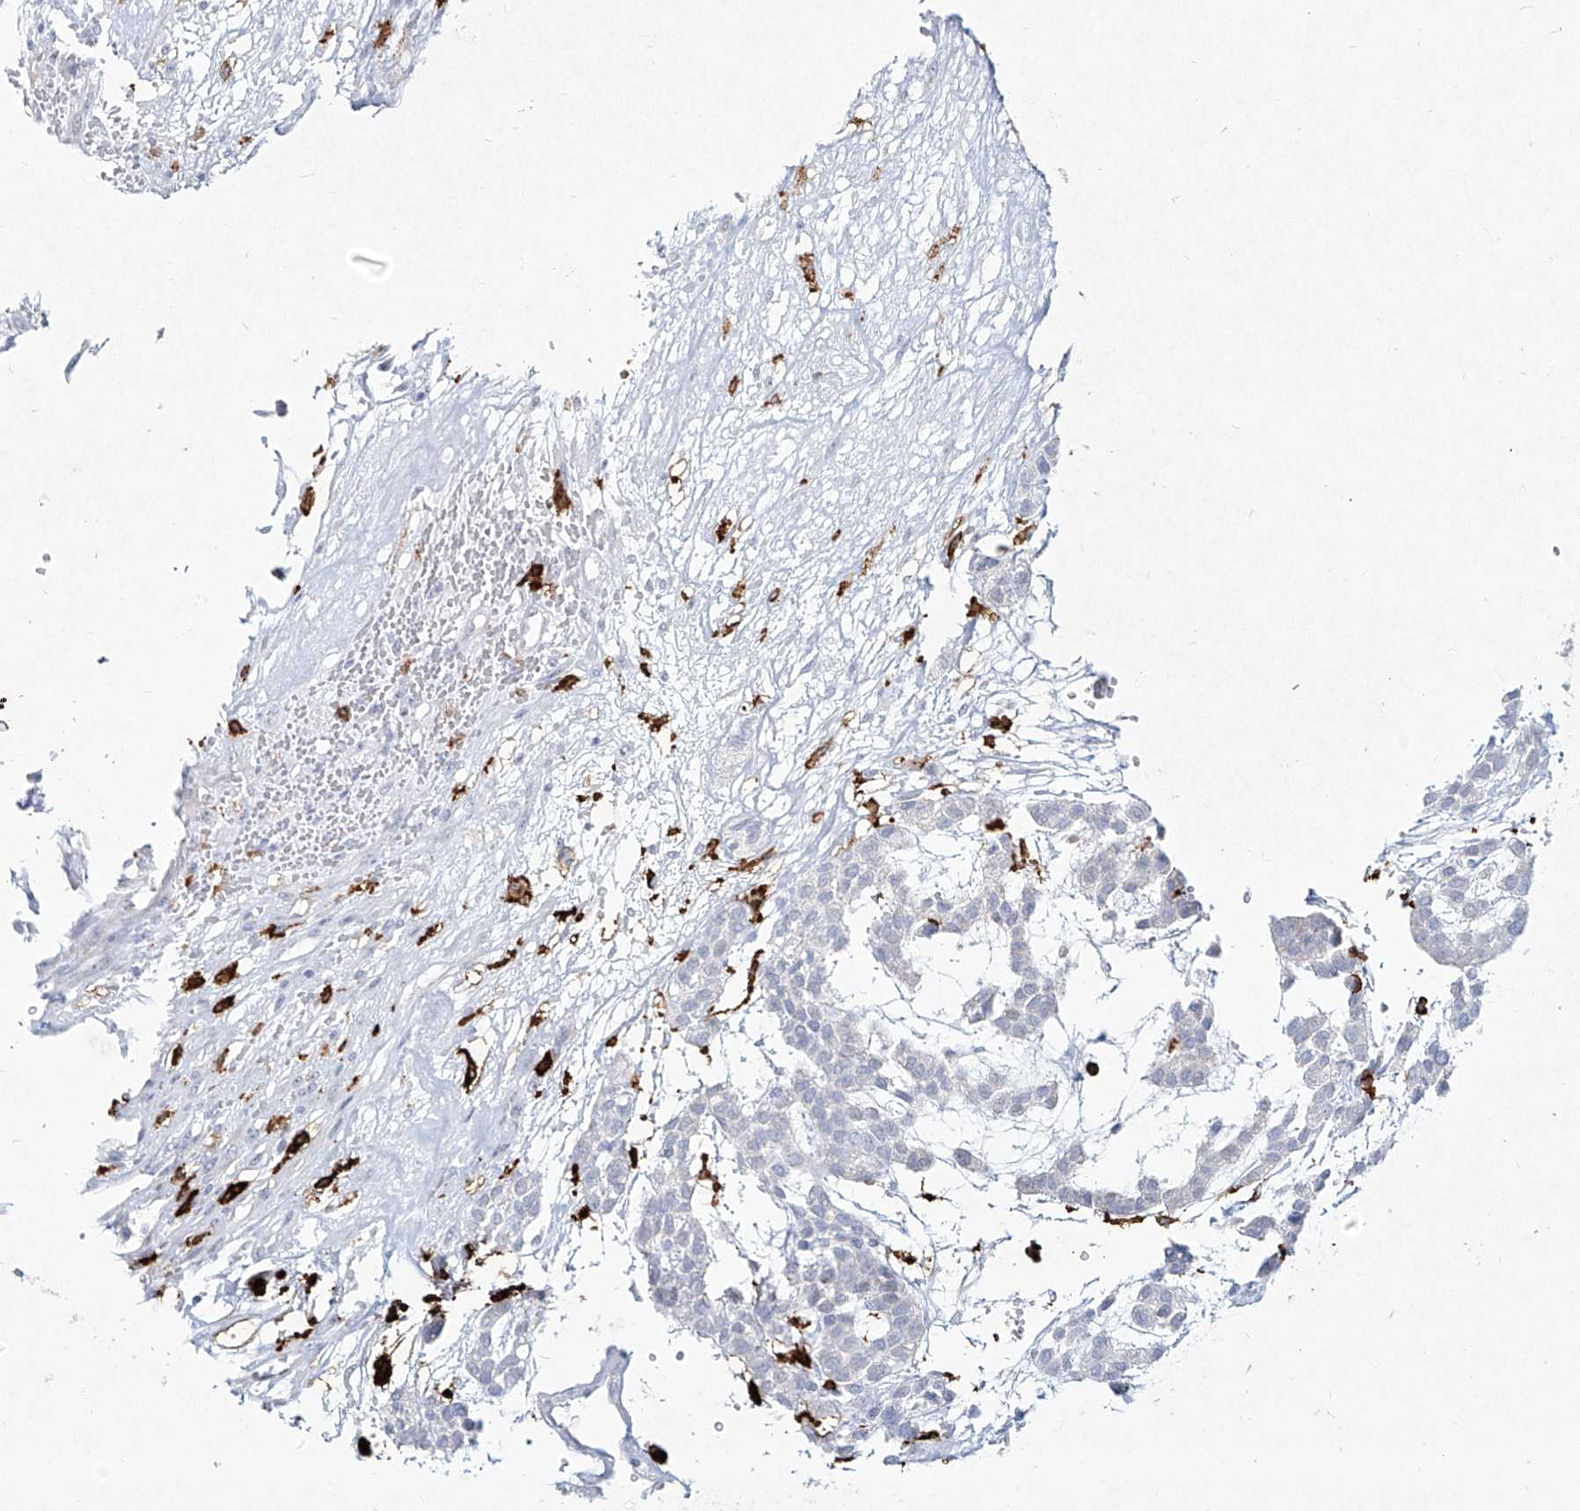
{"staining": {"intensity": "negative", "quantity": "none", "location": "none"}, "tissue": "head and neck cancer", "cell_type": "Tumor cells", "image_type": "cancer", "snomed": [{"axis": "morphology", "description": "Adenocarcinoma, NOS"}, {"axis": "morphology", "description": "Adenoma, NOS"}, {"axis": "topography", "description": "Head-Neck"}], "caption": "Tumor cells are negative for protein expression in human head and neck cancer.", "gene": "CD209", "patient": {"sex": "female", "age": 55}}